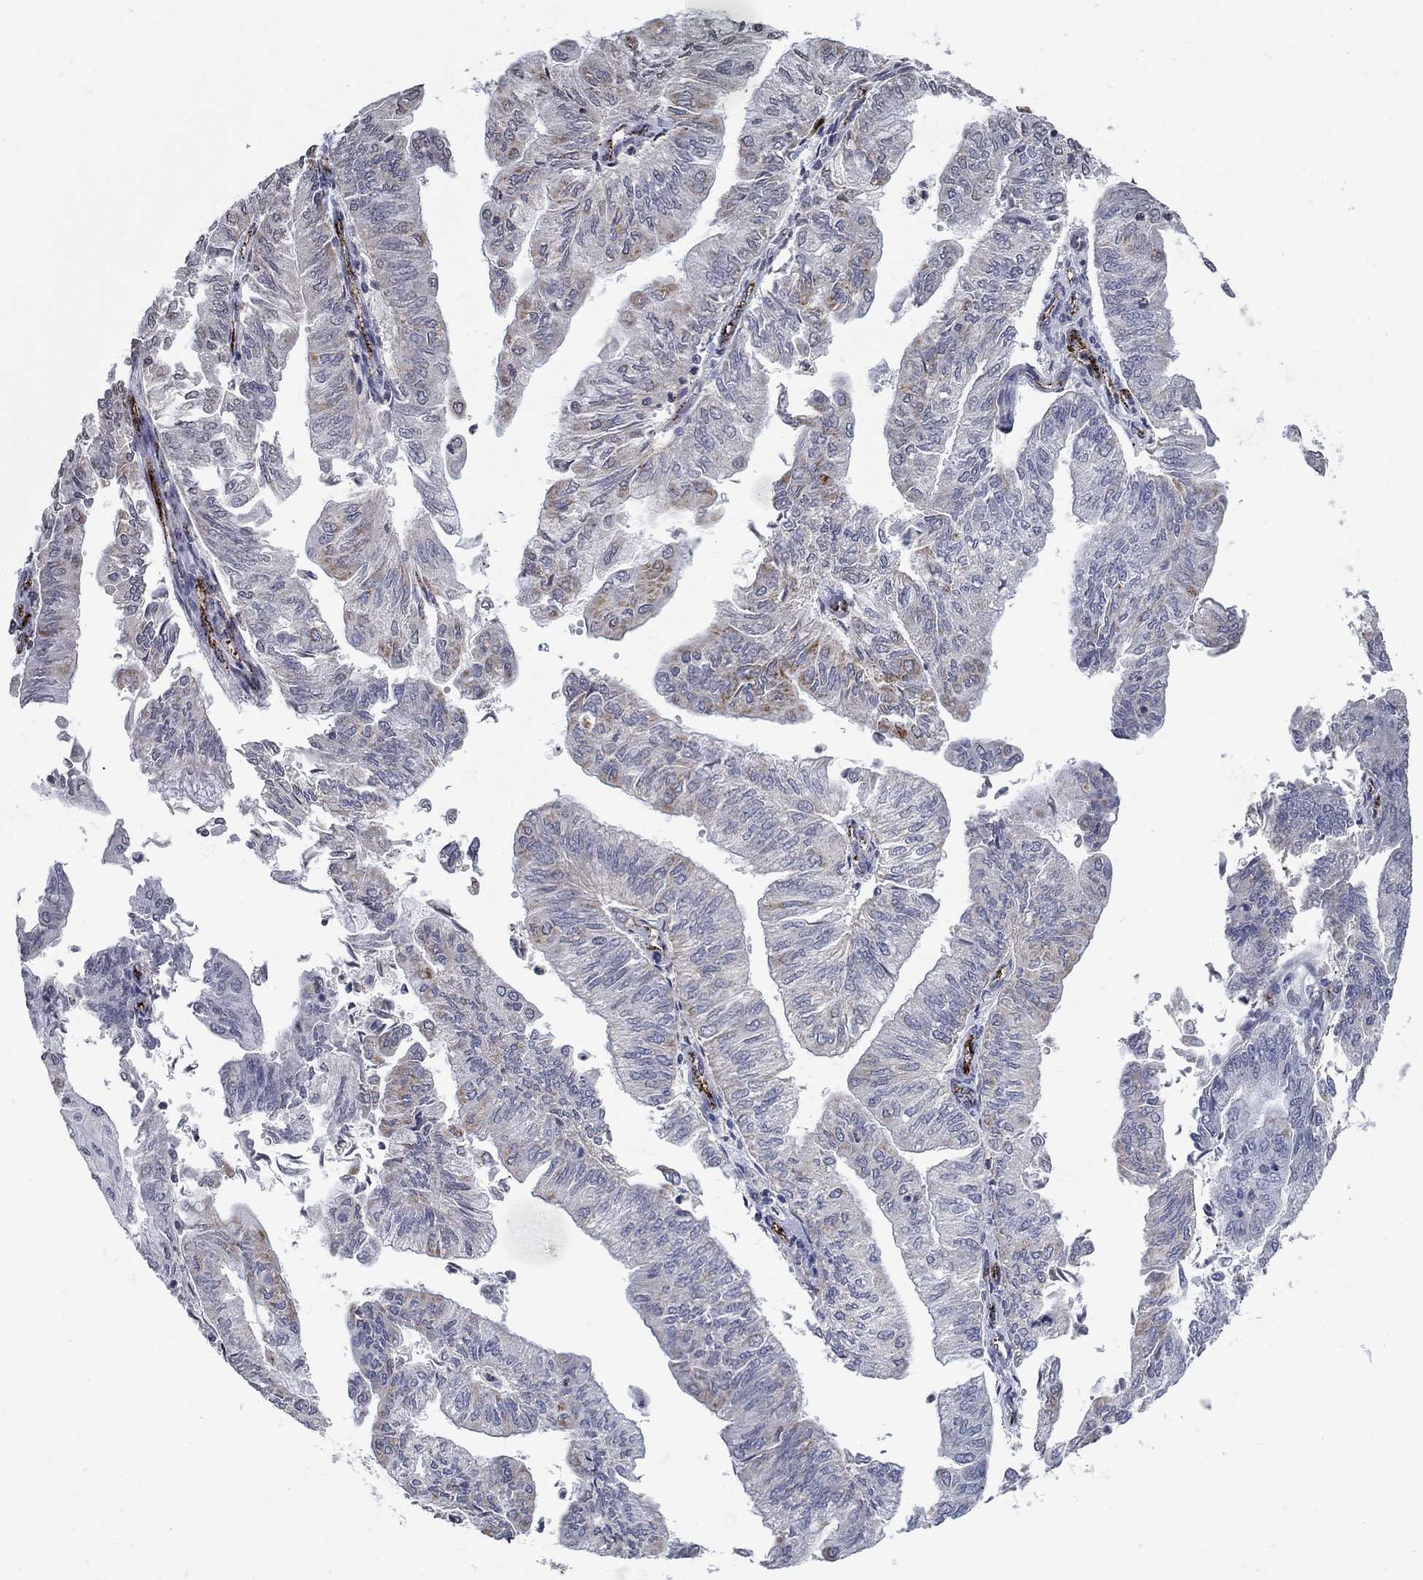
{"staining": {"intensity": "moderate", "quantity": "<25%", "location": "cytoplasmic/membranous"}, "tissue": "endometrial cancer", "cell_type": "Tumor cells", "image_type": "cancer", "snomed": [{"axis": "morphology", "description": "Adenocarcinoma, NOS"}, {"axis": "topography", "description": "Endometrium"}], "caption": "There is low levels of moderate cytoplasmic/membranous staining in tumor cells of endometrial adenocarcinoma, as demonstrated by immunohistochemical staining (brown color).", "gene": "TINAG", "patient": {"sex": "female", "age": 59}}